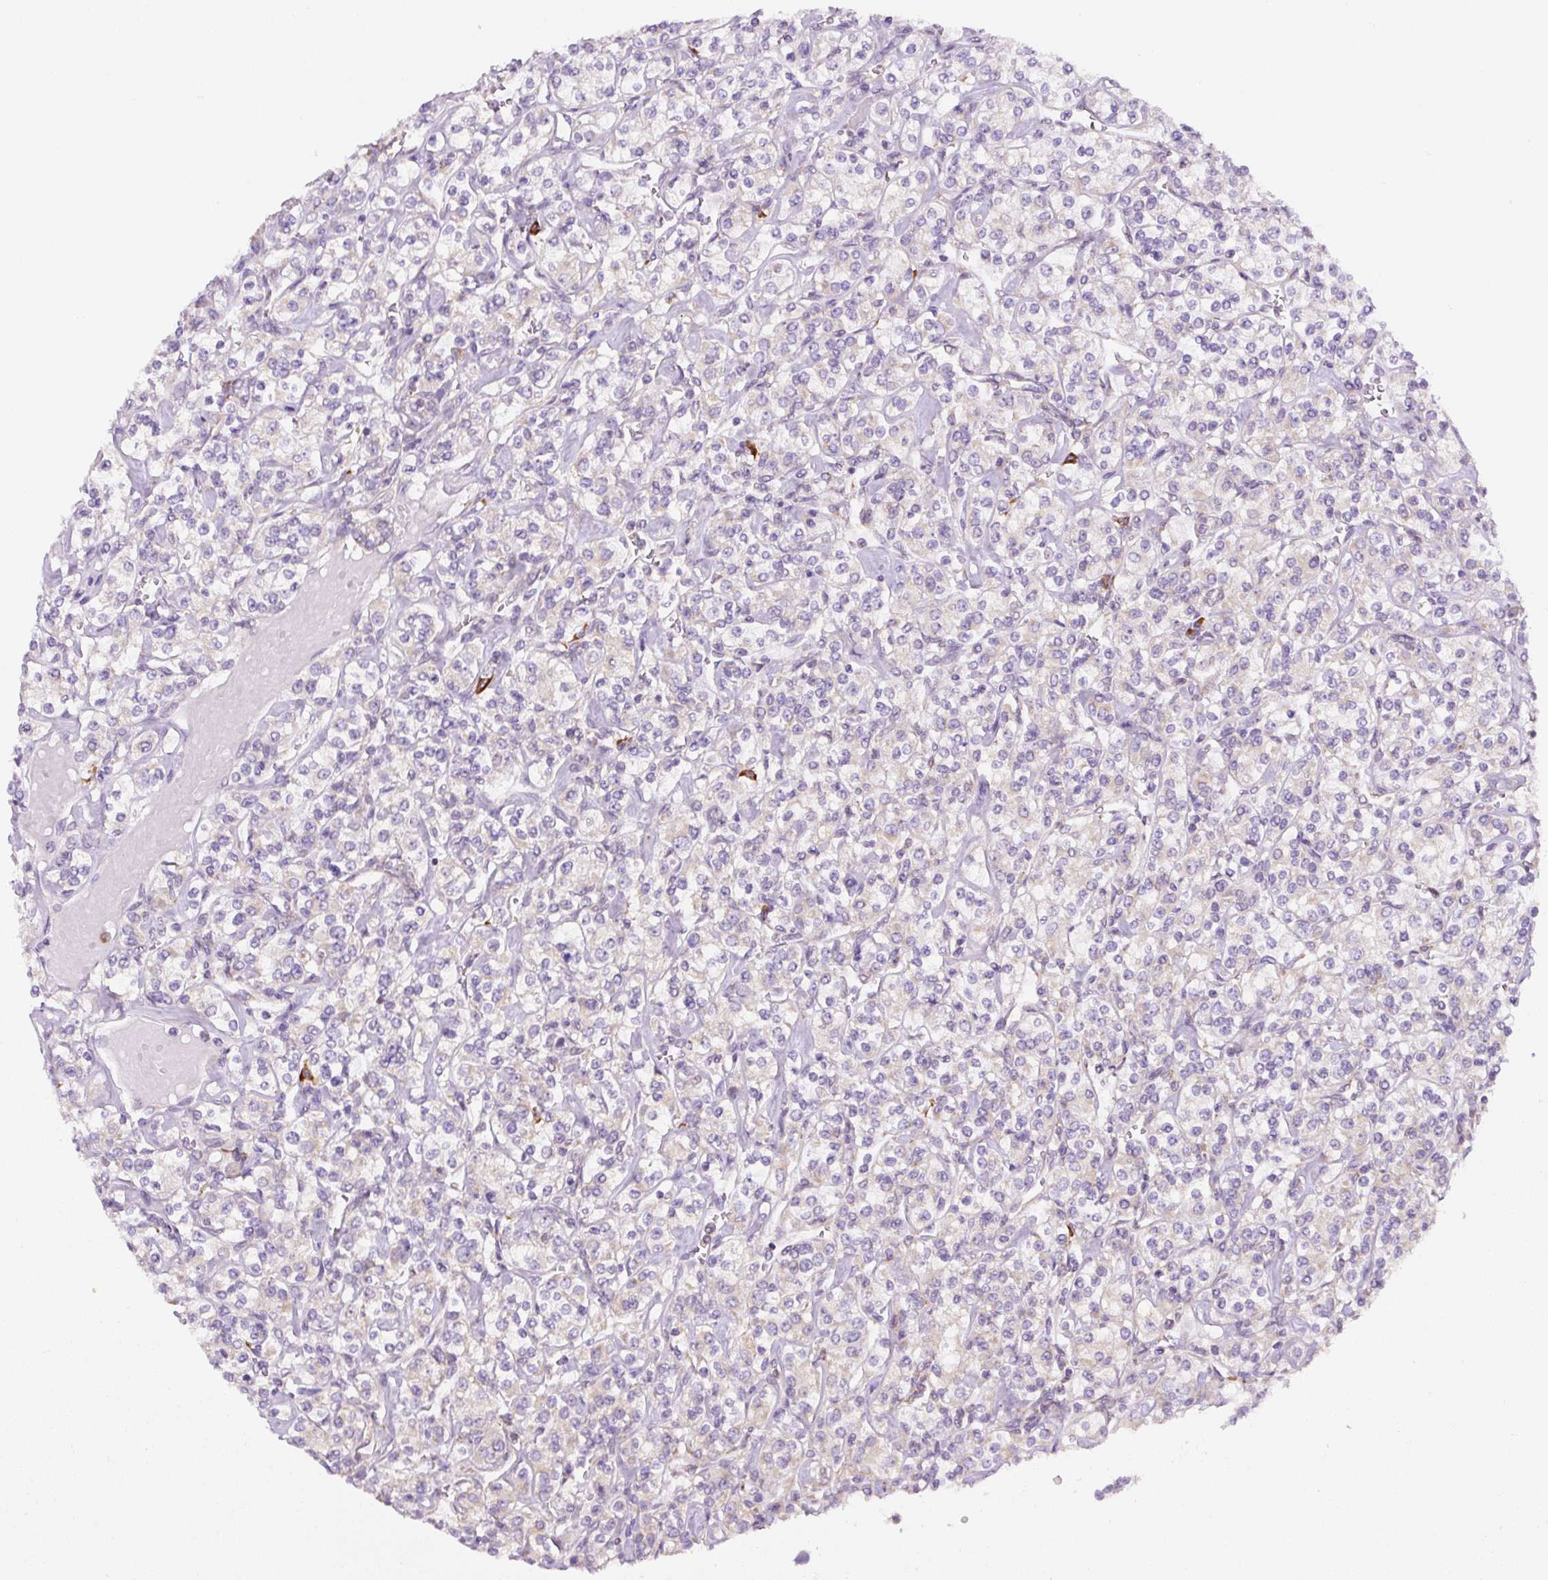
{"staining": {"intensity": "negative", "quantity": "none", "location": "none"}, "tissue": "renal cancer", "cell_type": "Tumor cells", "image_type": "cancer", "snomed": [{"axis": "morphology", "description": "Adenocarcinoma, NOS"}, {"axis": "topography", "description": "Kidney"}], "caption": "Tumor cells are negative for brown protein staining in renal cancer (adenocarcinoma).", "gene": "DDOST", "patient": {"sex": "male", "age": 77}}